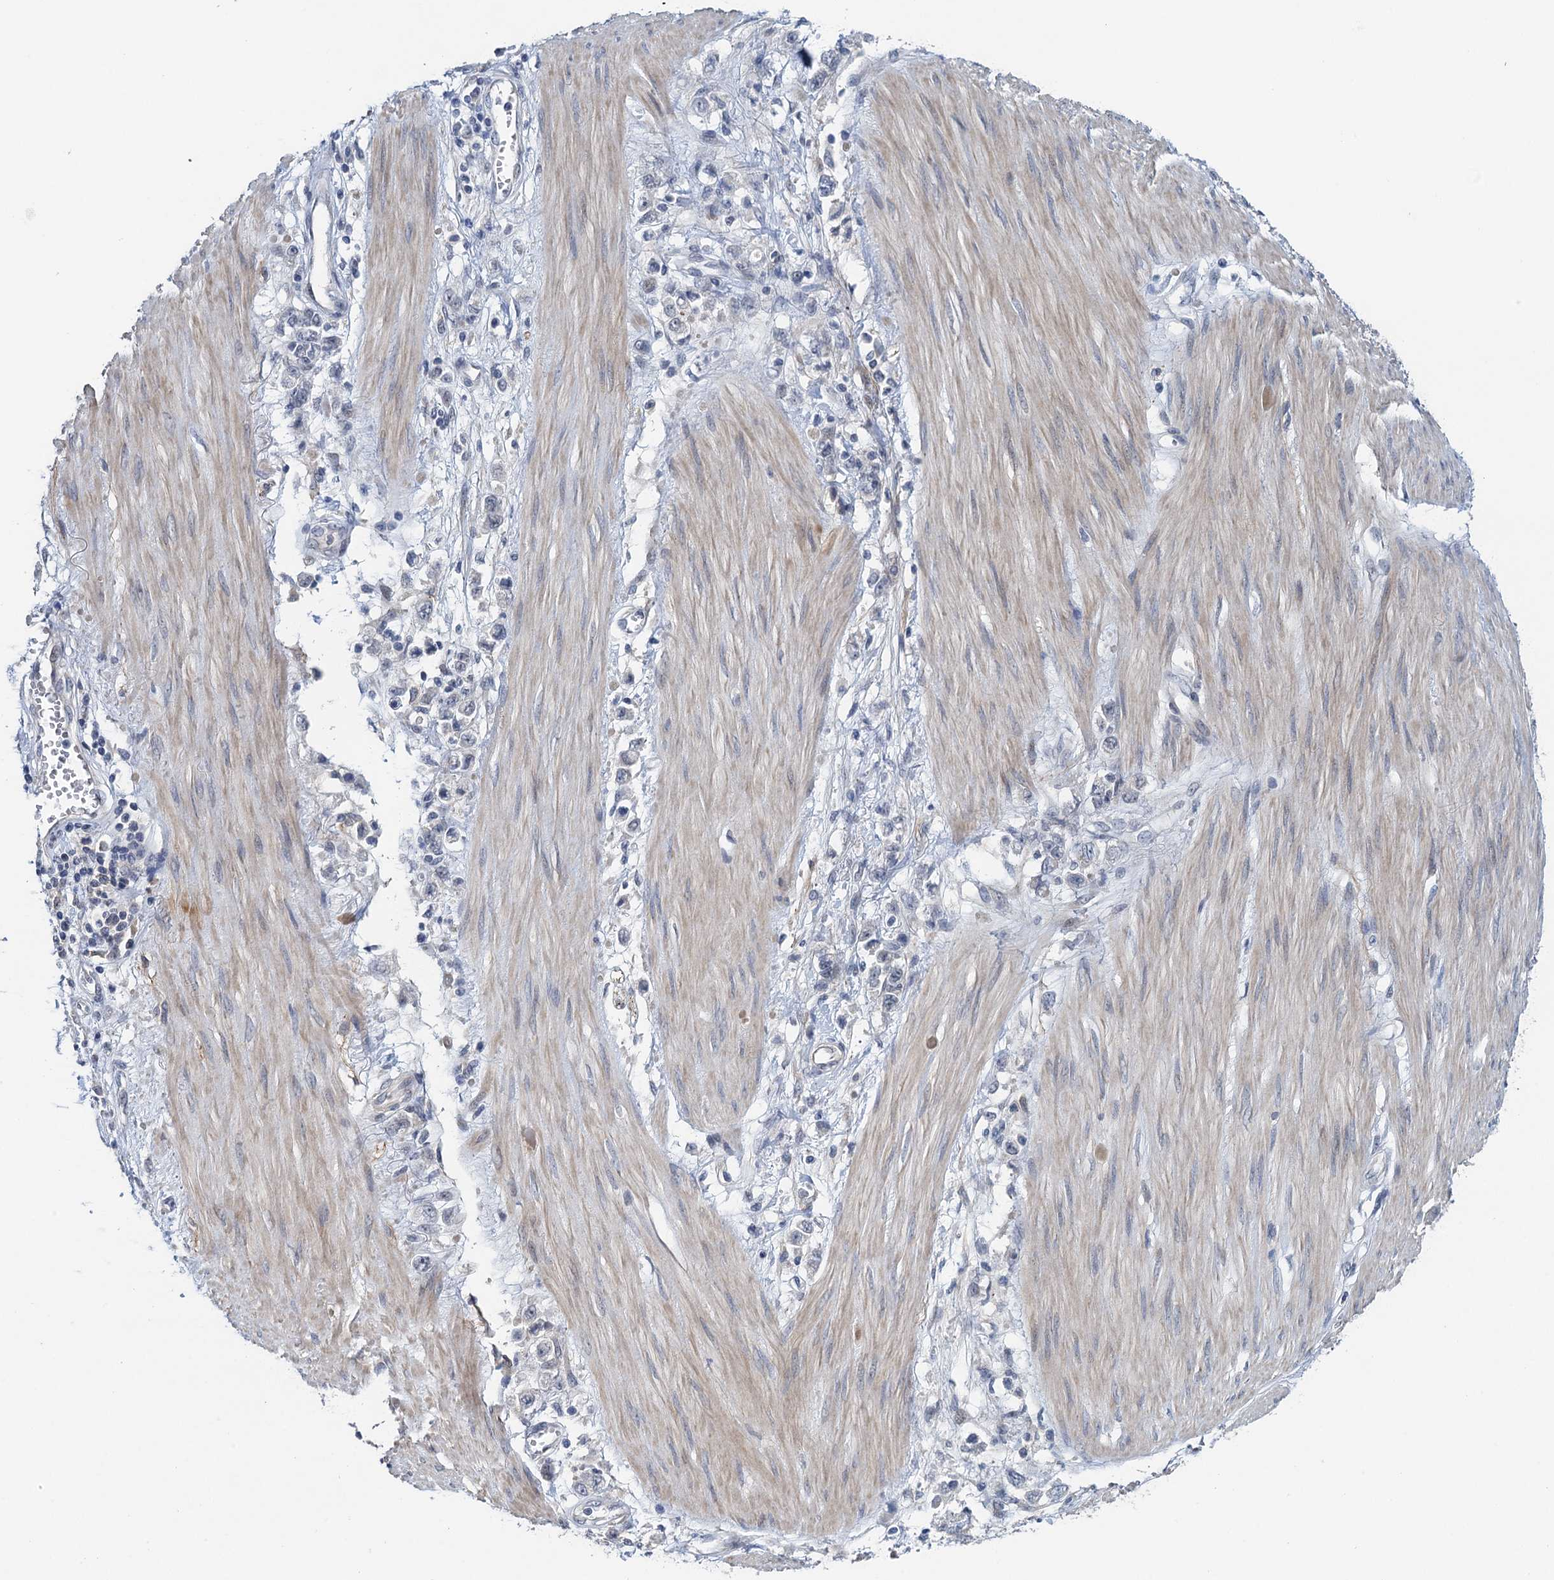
{"staining": {"intensity": "negative", "quantity": "none", "location": "none"}, "tissue": "stomach cancer", "cell_type": "Tumor cells", "image_type": "cancer", "snomed": [{"axis": "morphology", "description": "Adenocarcinoma, NOS"}, {"axis": "topography", "description": "Stomach"}], "caption": "Human adenocarcinoma (stomach) stained for a protein using immunohistochemistry (IHC) displays no positivity in tumor cells.", "gene": "MRFAP1", "patient": {"sex": "female", "age": 76}}